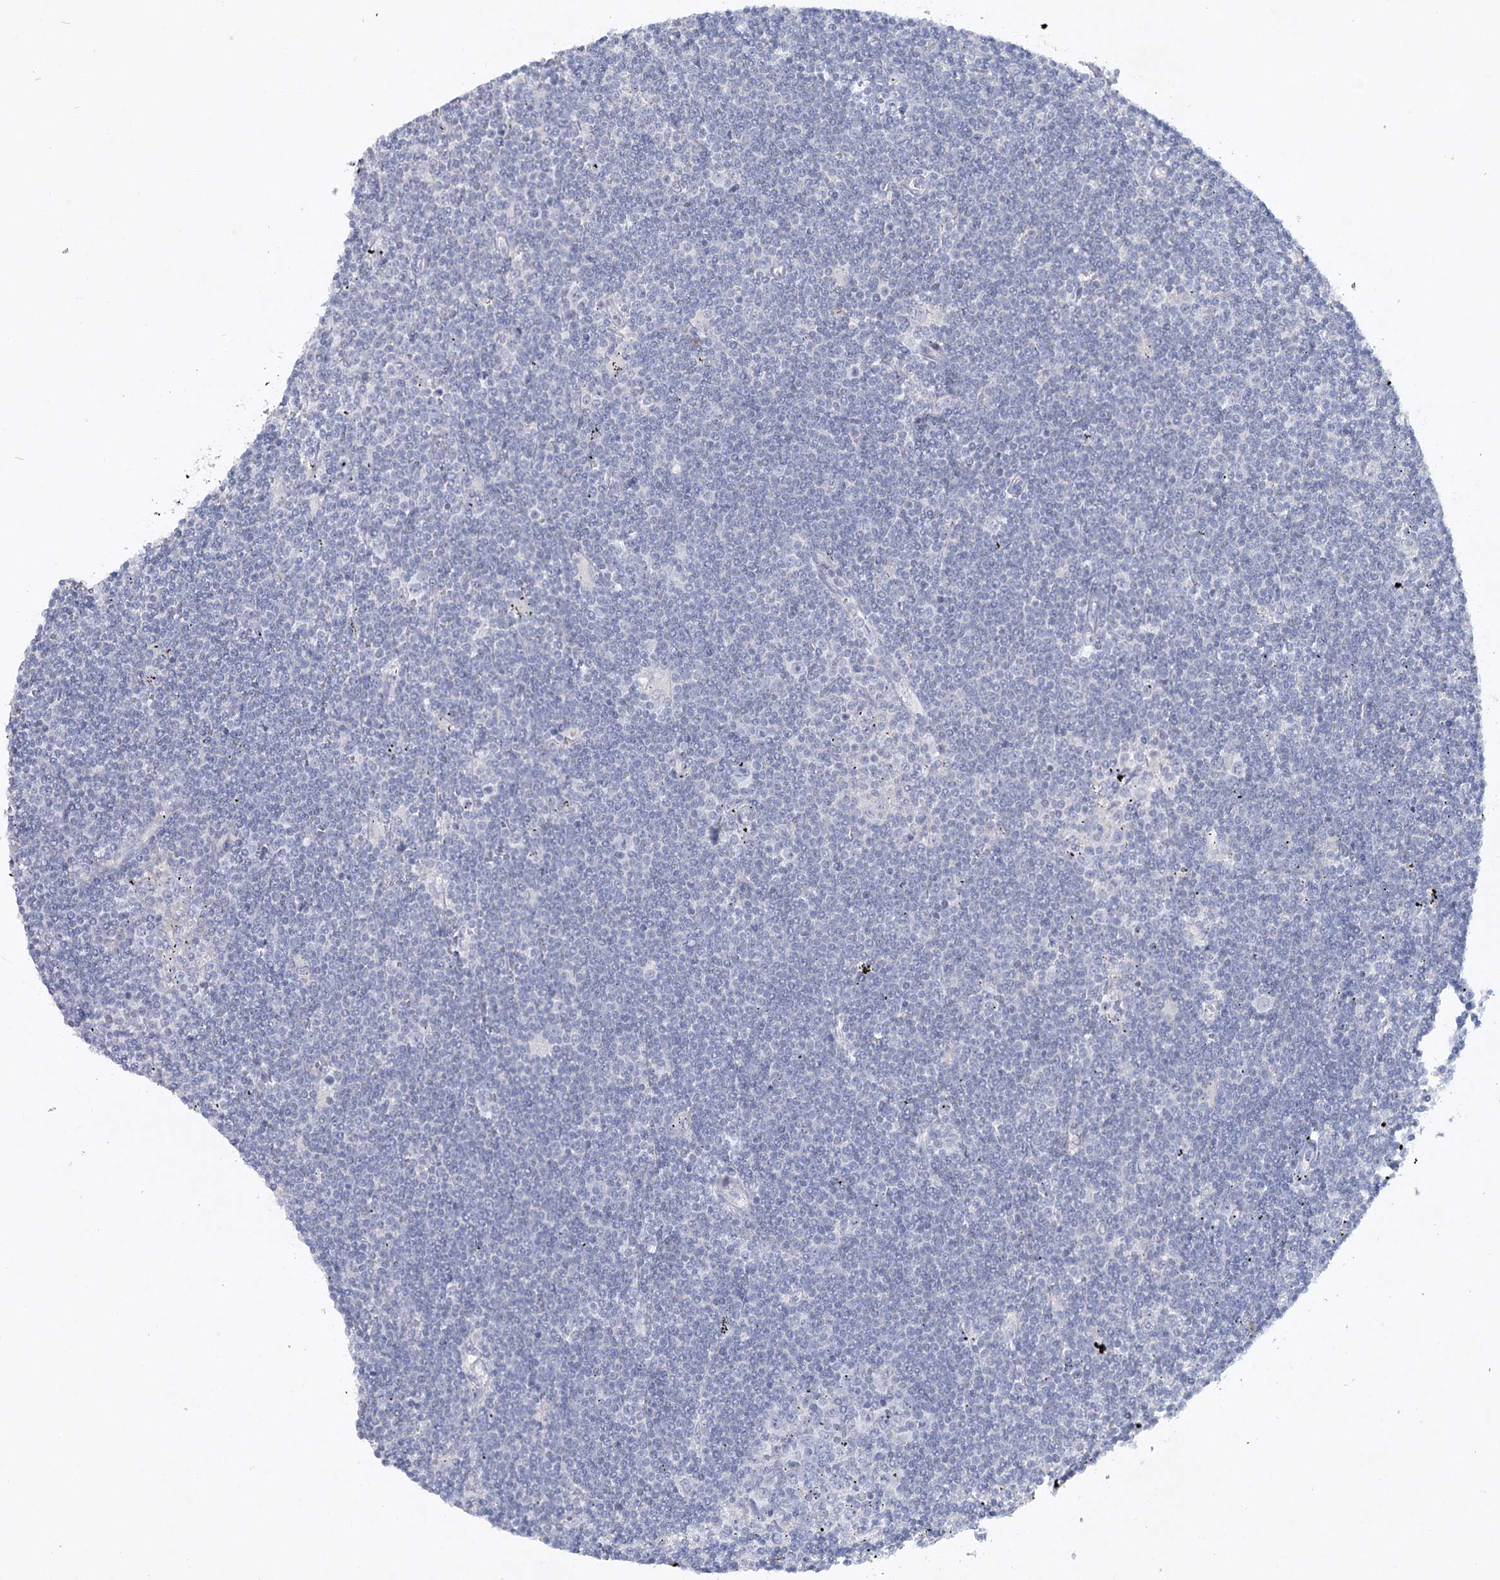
{"staining": {"intensity": "negative", "quantity": "none", "location": "none"}, "tissue": "lymphoma", "cell_type": "Tumor cells", "image_type": "cancer", "snomed": [{"axis": "morphology", "description": "Malignant lymphoma, non-Hodgkin's type, Low grade"}, {"axis": "topography", "description": "Spleen"}], "caption": "This is an IHC histopathology image of low-grade malignant lymphoma, non-Hodgkin's type. There is no staining in tumor cells.", "gene": "MAP3K13", "patient": {"sex": "male", "age": 76}}